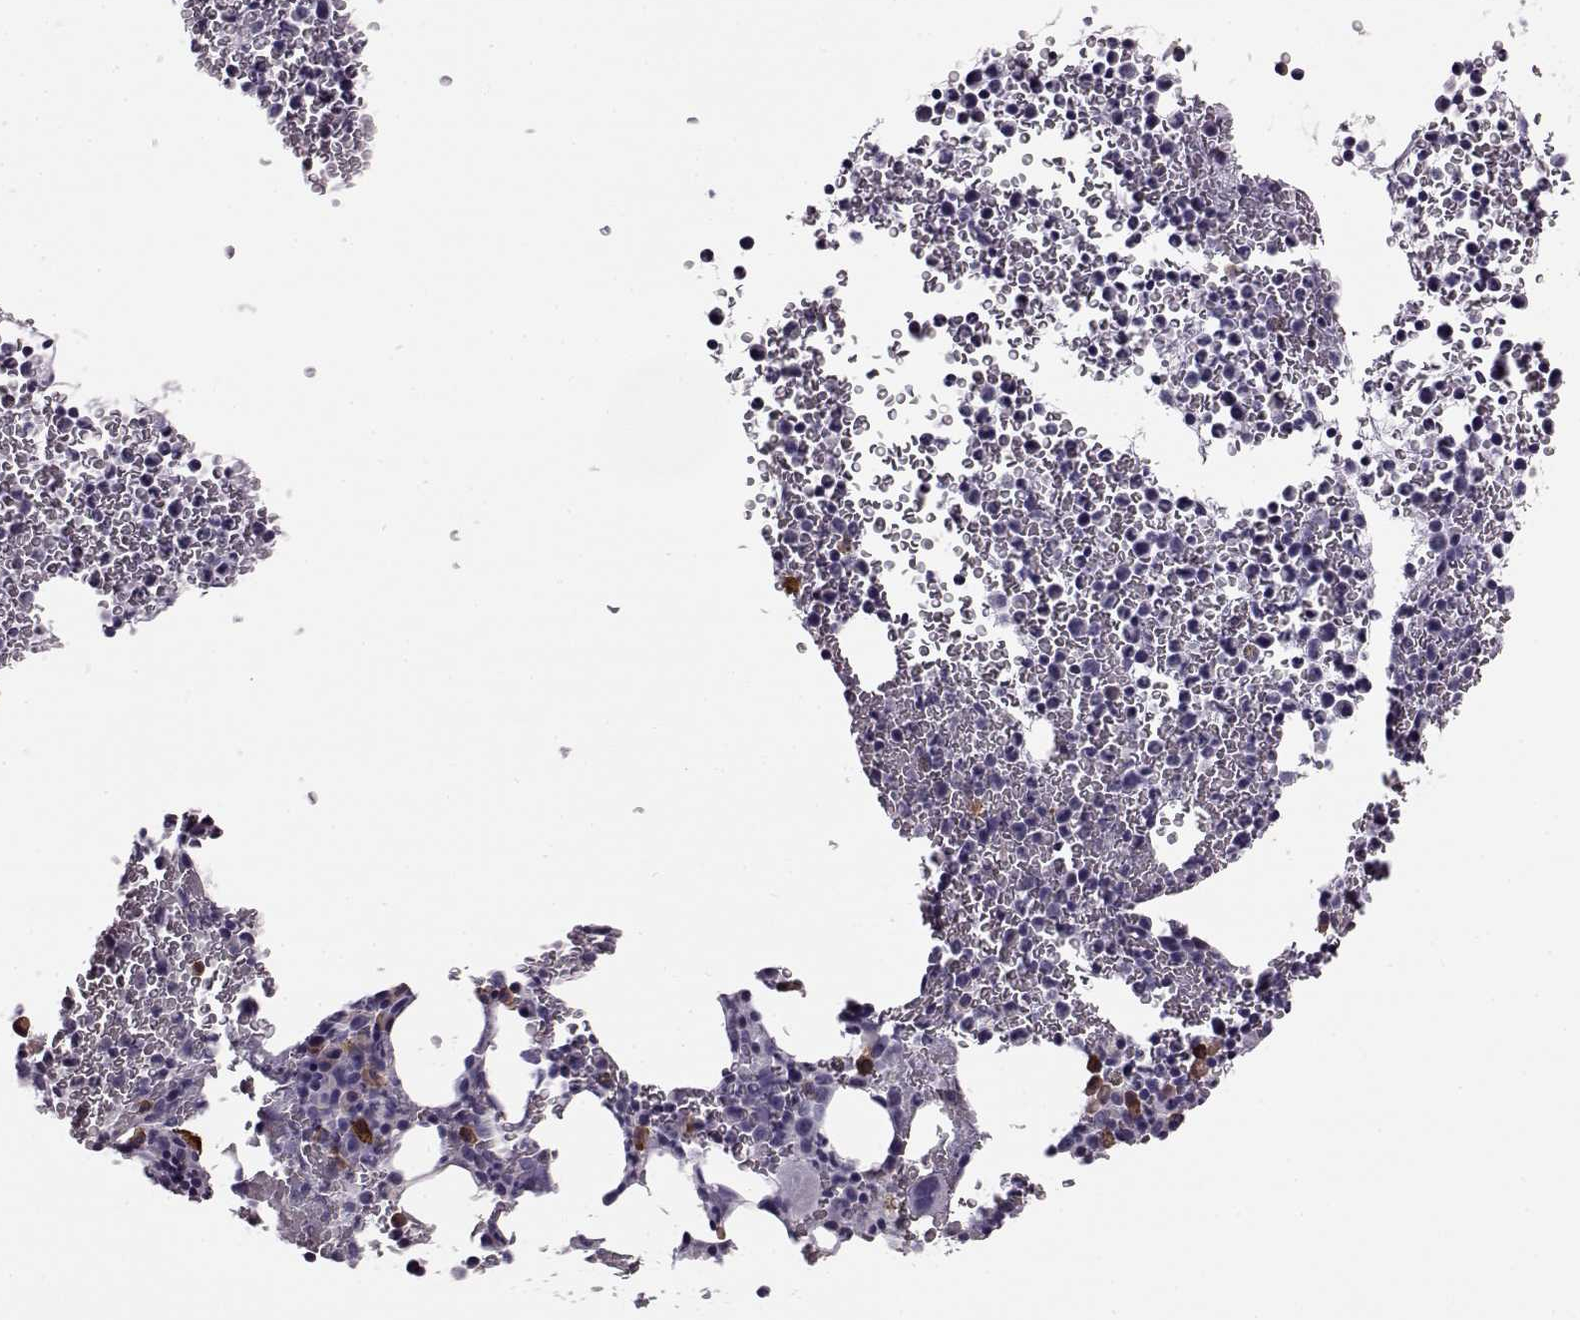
{"staining": {"intensity": "moderate", "quantity": "<25%", "location": "cytoplasmic/membranous"}, "tissue": "bone marrow", "cell_type": "Hematopoietic cells", "image_type": "normal", "snomed": [{"axis": "morphology", "description": "Normal tissue, NOS"}, {"axis": "topography", "description": "Bone marrow"}], "caption": "An IHC image of benign tissue is shown. Protein staining in brown highlights moderate cytoplasmic/membranous positivity in bone marrow within hematopoietic cells. (Stains: DAB in brown, nuclei in blue, Microscopy: brightfield microscopy at high magnification).", "gene": "JSRP1", "patient": {"sex": "female", "age": 56}}